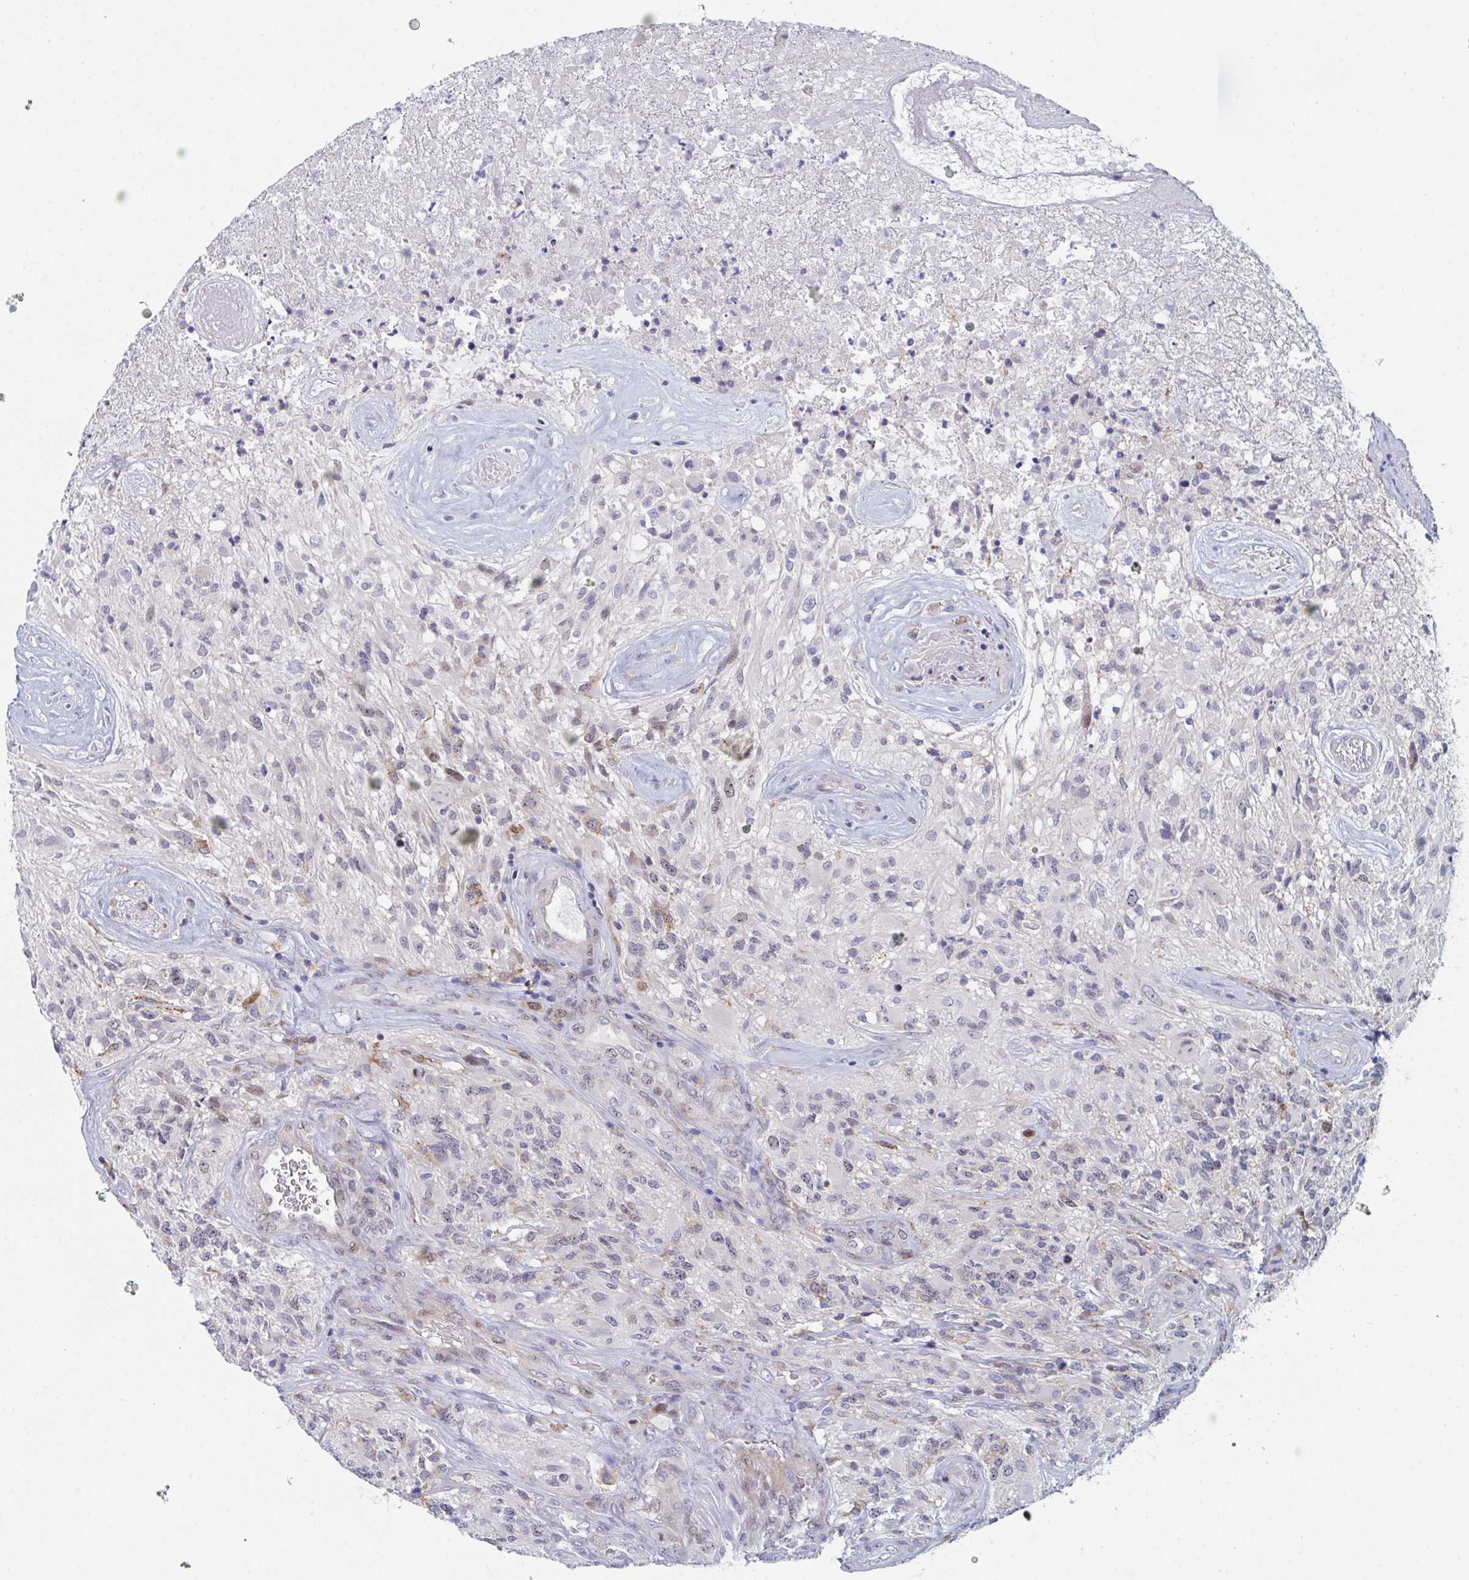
{"staining": {"intensity": "weak", "quantity": "<25%", "location": "nuclear"}, "tissue": "glioma", "cell_type": "Tumor cells", "image_type": "cancer", "snomed": [{"axis": "morphology", "description": "Glioma, malignant, High grade"}, {"axis": "topography", "description": "Brain"}], "caption": "This is an immunohistochemistry (IHC) micrograph of human glioma. There is no staining in tumor cells.", "gene": "CENPT", "patient": {"sex": "female", "age": 65}}